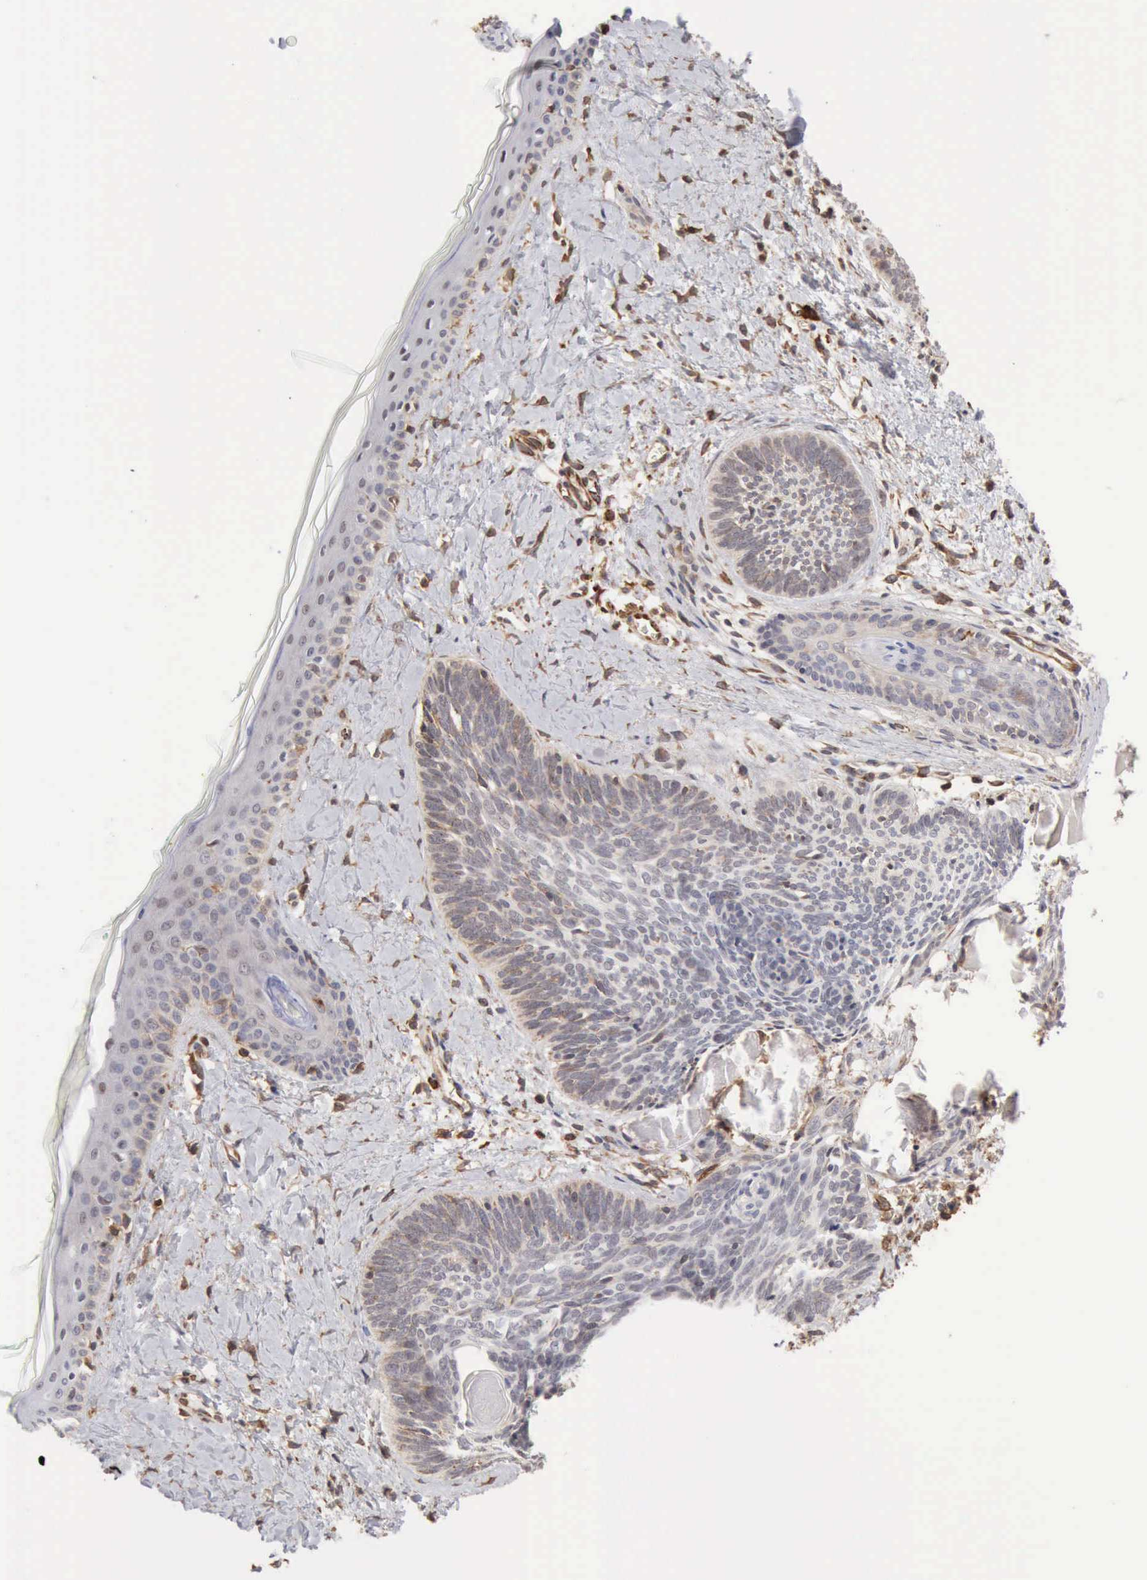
{"staining": {"intensity": "negative", "quantity": "none", "location": "none"}, "tissue": "skin cancer", "cell_type": "Tumor cells", "image_type": "cancer", "snomed": [{"axis": "morphology", "description": "Basal cell carcinoma"}, {"axis": "topography", "description": "Skin"}], "caption": "An image of human skin cancer is negative for staining in tumor cells. (DAB (3,3'-diaminobenzidine) IHC with hematoxylin counter stain).", "gene": "GPR101", "patient": {"sex": "female", "age": 81}}